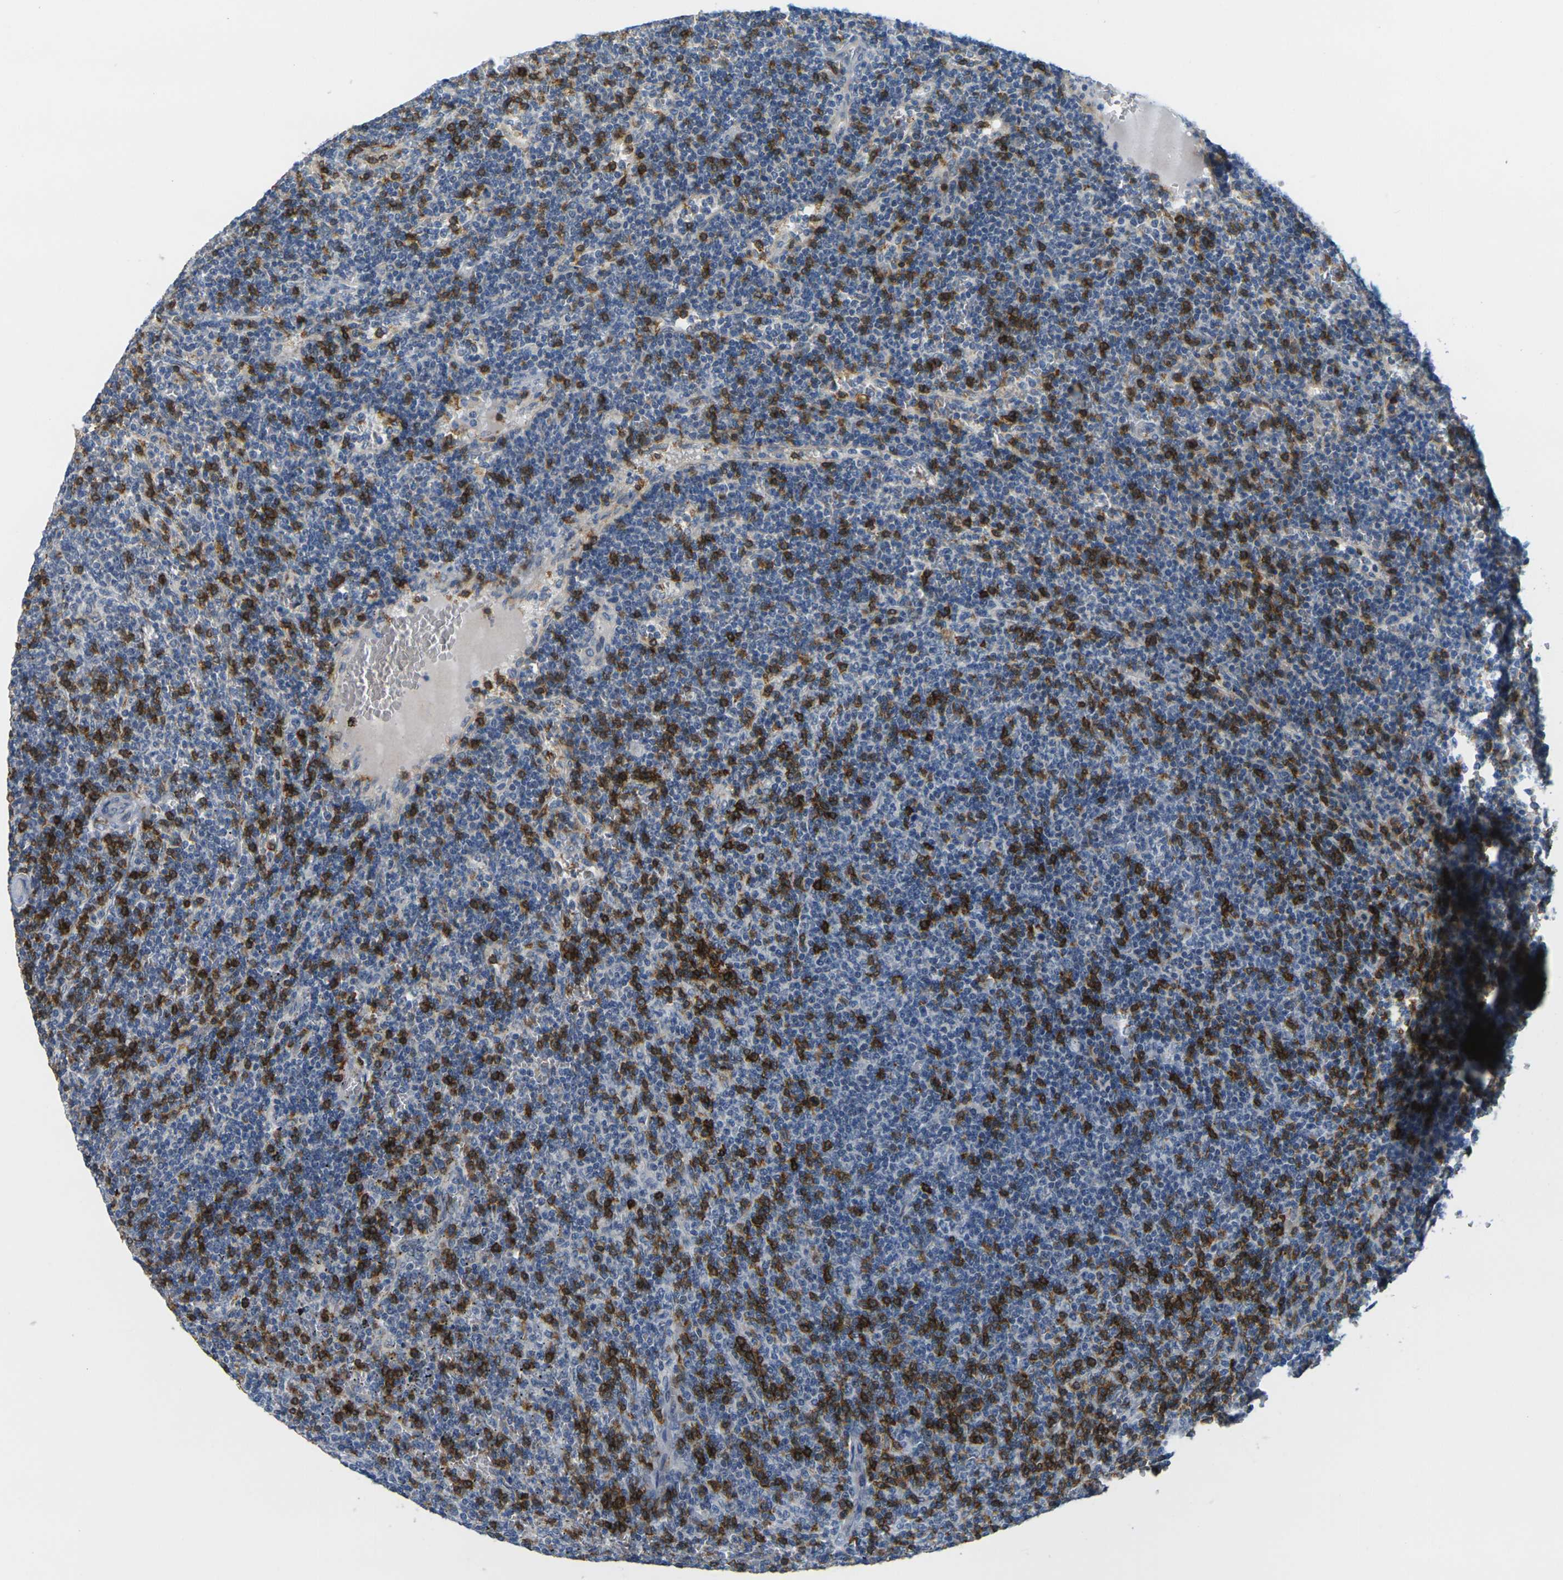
{"staining": {"intensity": "strong", "quantity": "<25%", "location": "cytoplasmic/membranous"}, "tissue": "lymphoma", "cell_type": "Tumor cells", "image_type": "cancer", "snomed": [{"axis": "morphology", "description": "Malignant lymphoma, non-Hodgkin's type, Low grade"}, {"axis": "topography", "description": "Spleen"}], "caption": "Immunohistochemical staining of low-grade malignant lymphoma, non-Hodgkin's type shows medium levels of strong cytoplasmic/membranous positivity in about <25% of tumor cells.", "gene": "CD3D", "patient": {"sex": "female", "age": 50}}